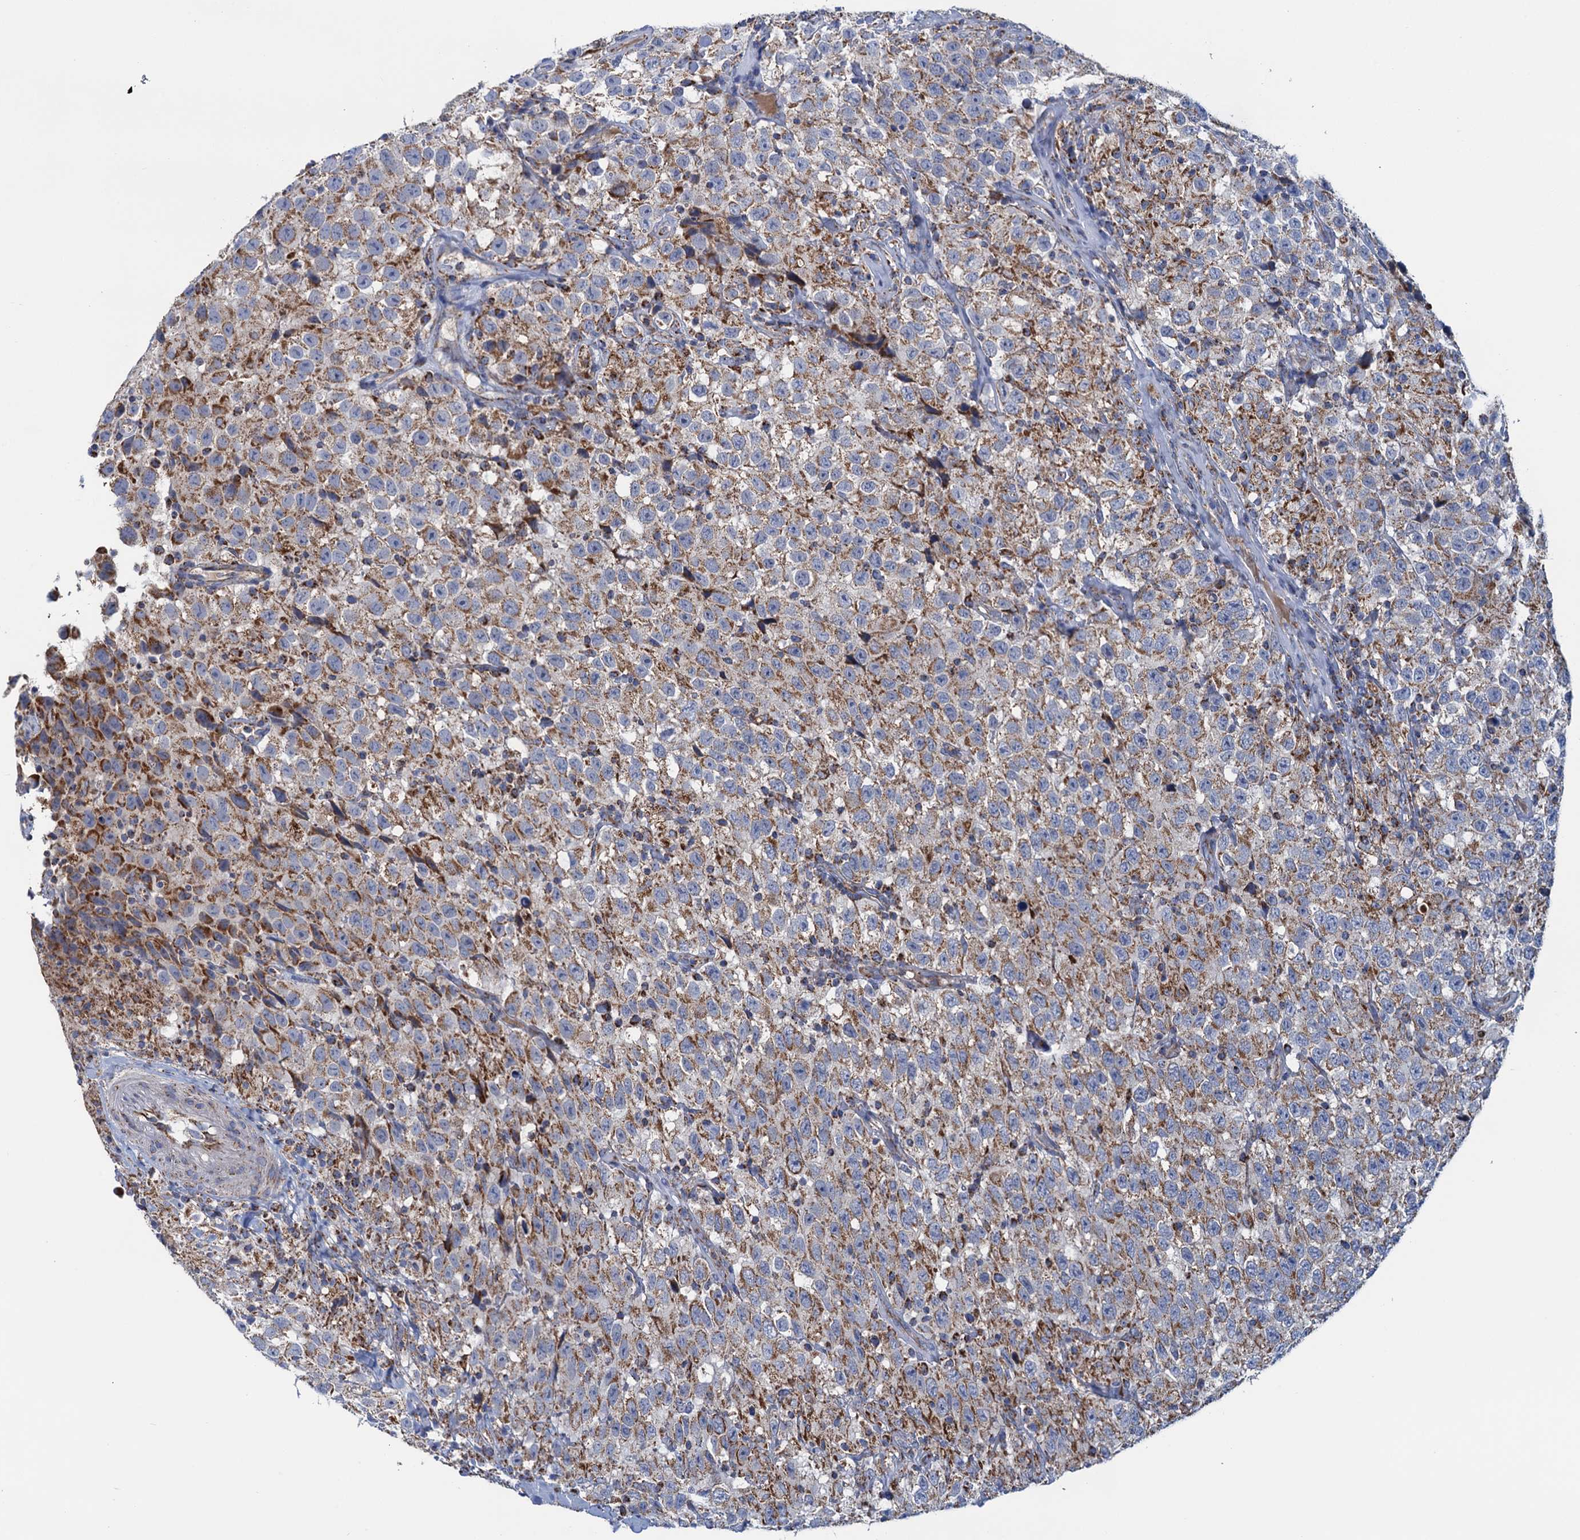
{"staining": {"intensity": "moderate", "quantity": "25%-75%", "location": "cytoplasmic/membranous"}, "tissue": "testis cancer", "cell_type": "Tumor cells", "image_type": "cancer", "snomed": [{"axis": "morphology", "description": "Seminoma, NOS"}, {"axis": "topography", "description": "Testis"}], "caption": "A brown stain labels moderate cytoplasmic/membranous expression of a protein in testis cancer (seminoma) tumor cells.", "gene": "GTPBP3", "patient": {"sex": "male", "age": 41}}